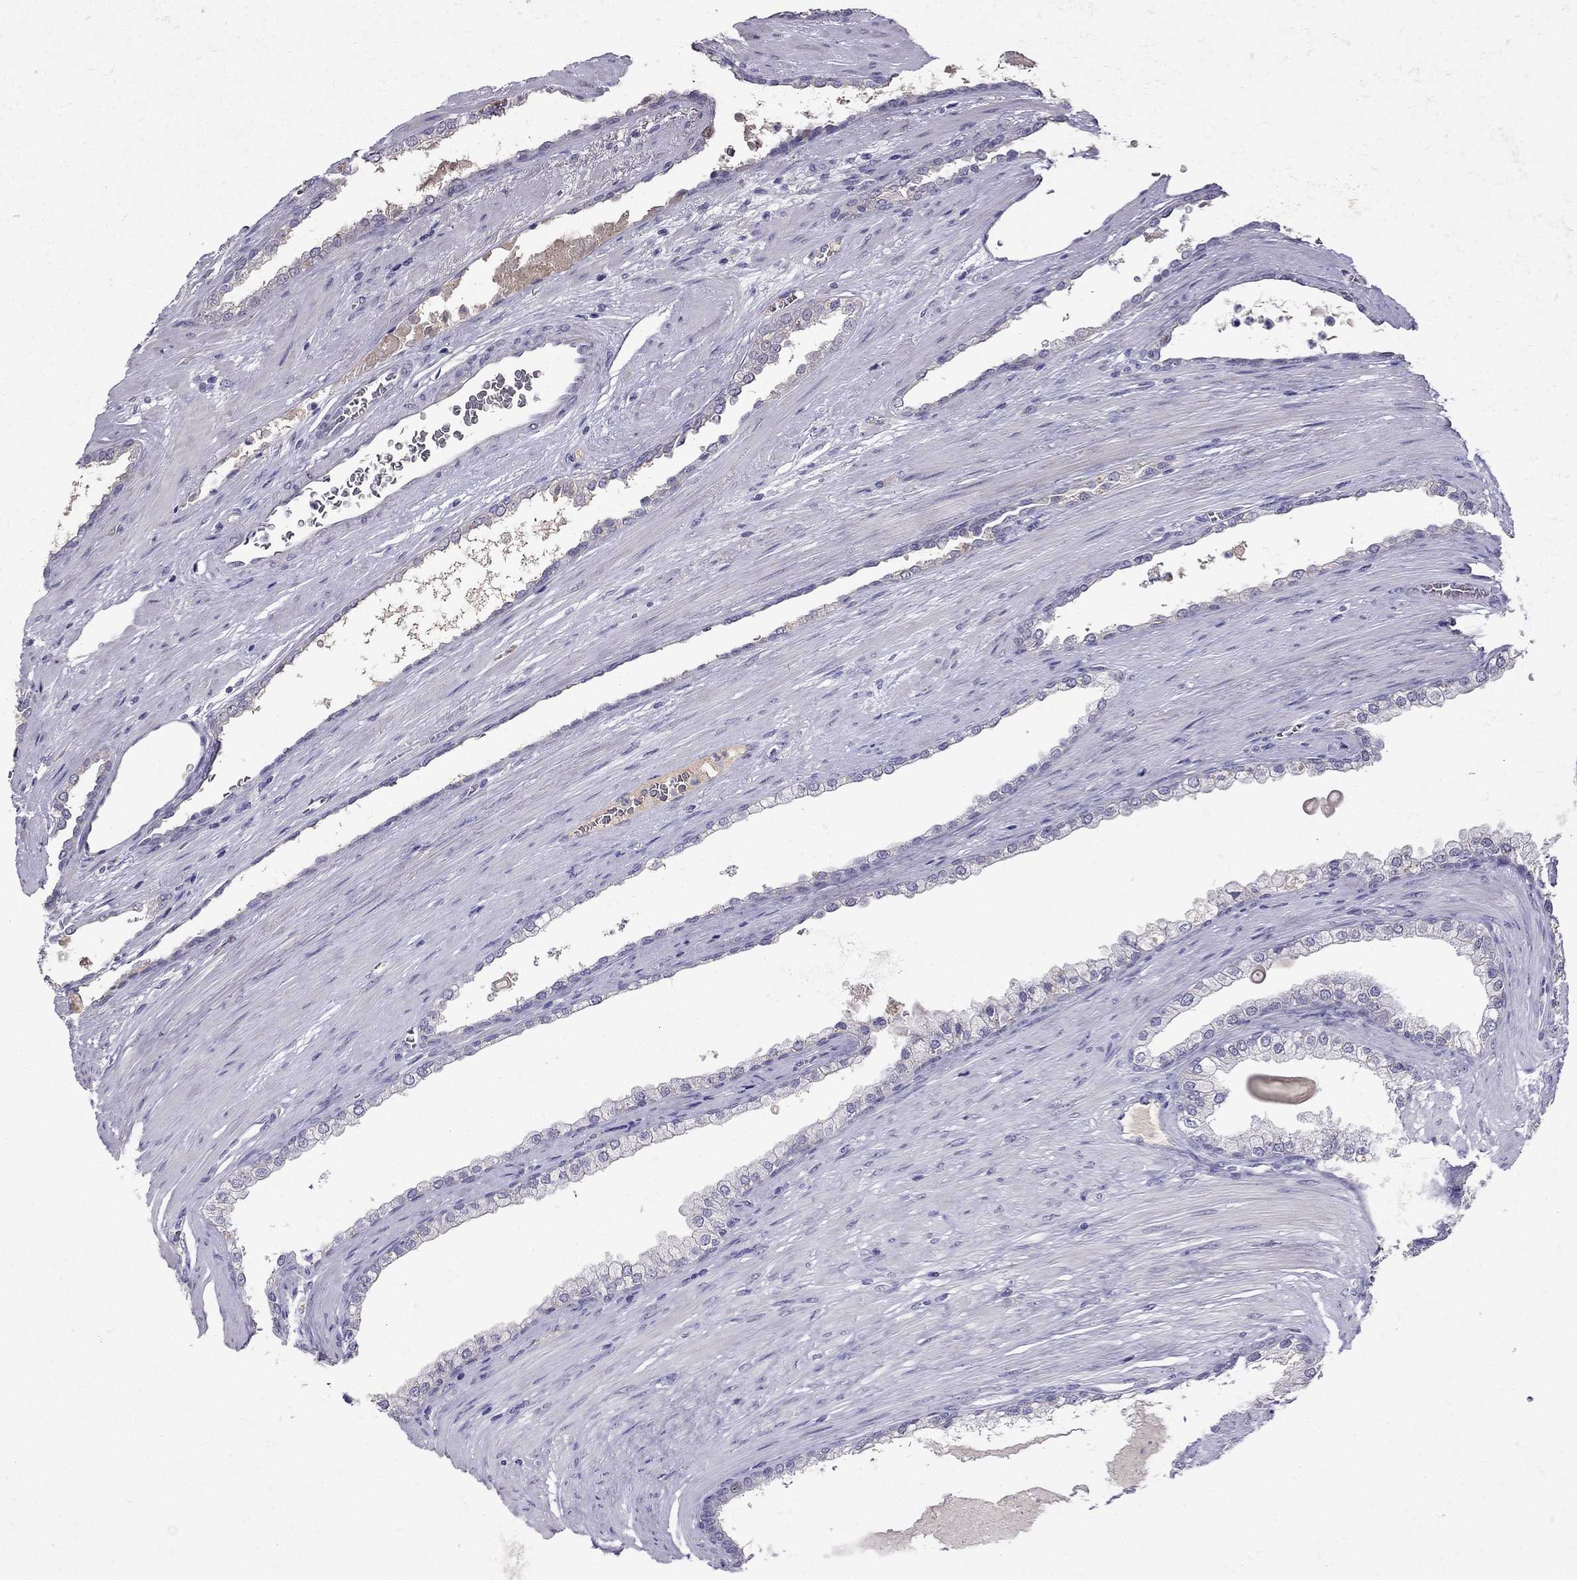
{"staining": {"intensity": "negative", "quantity": "none", "location": "none"}, "tissue": "prostate cancer", "cell_type": "Tumor cells", "image_type": "cancer", "snomed": [{"axis": "morphology", "description": "Adenocarcinoma, NOS"}, {"axis": "topography", "description": "Prostate"}], "caption": "Tumor cells show no significant protein staining in prostate cancer (adenocarcinoma).", "gene": "UHRF1", "patient": {"sex": "male", "age": 67}}